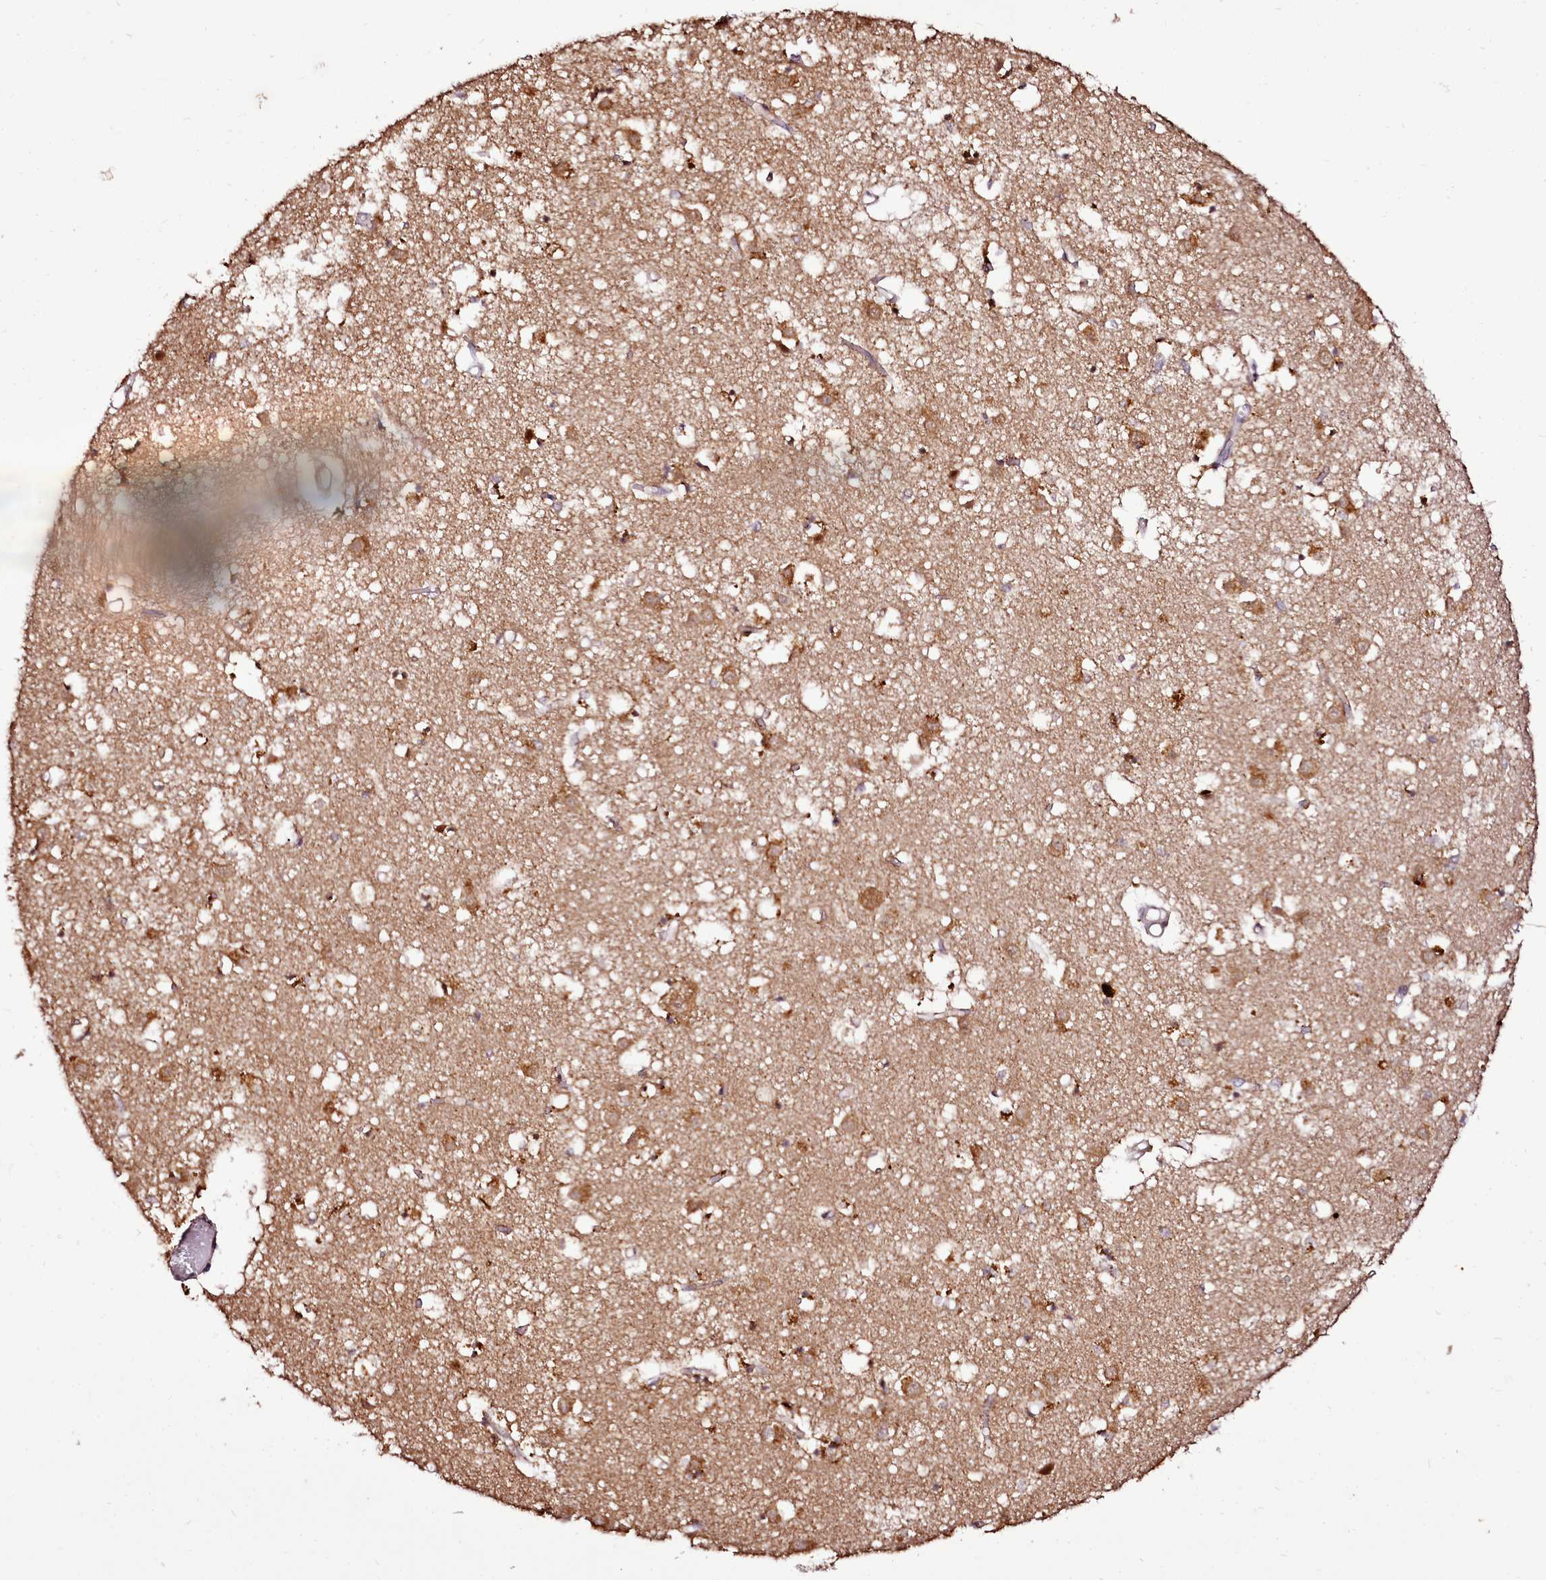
{"staining": {"intensity": "strong", "quantity": "25%-75%", "location": "cytoplasmic/membranous,nuclear"}, "tissue": "caudate", "cell_type": "Glial cells", "image_type": "normal", "snomed": [{"axis": "morphology", "description": "Normal tissue, NOS"}, {"axis": "topography", "description": "Lateral ventricle wall"}], "caption": "DAB immunohistochemical staining of unremarkable human caudate exhibits strong cytoplasmic/membranous,nuclear protein staining in approximately 25%-75% of glial cells.", "gene": "EDIL3", "patient": {"sex": "male", "age": 70}}